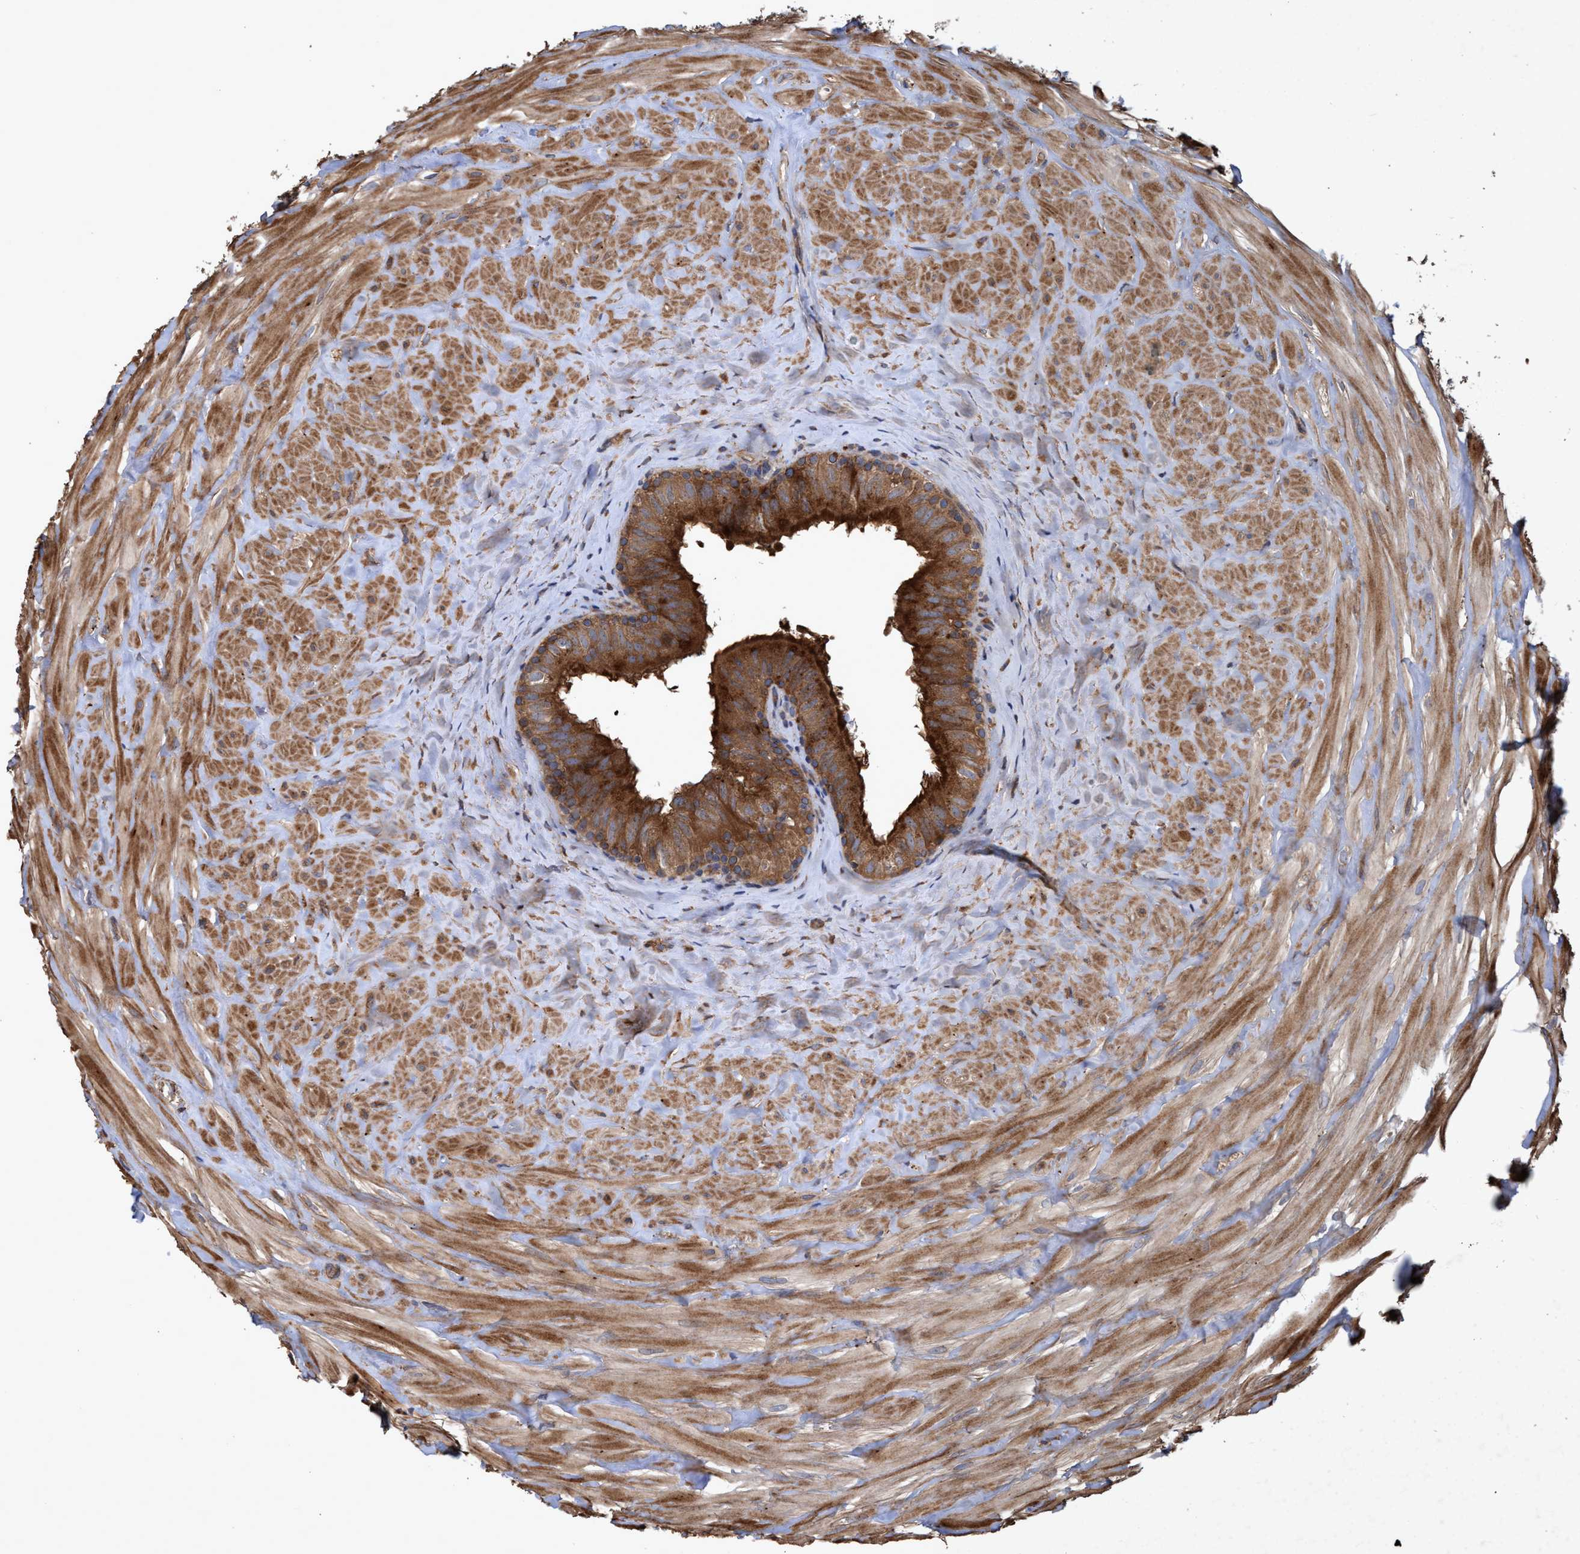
{"staining": {"intensity": "strong", "quantity": ">75%", "location": "cytoplasmic/membranous"}, "tissue": "epididymis", "cell_type": "Glandular cells", "image_type": "normal", "snomed": [{"axis": "morphology", "description": "Normal tissue, NOS"}, {"axis": "topography", "description": "Ureter, NOS"}], "caption": "A high amount of strong cytoplasmic/membranous expression is appreciated in approximately >75% of glandular cells in unremarkable epididymis.", "gene": "CHMP6", "patient": {"sex": "male", "age": 61}}